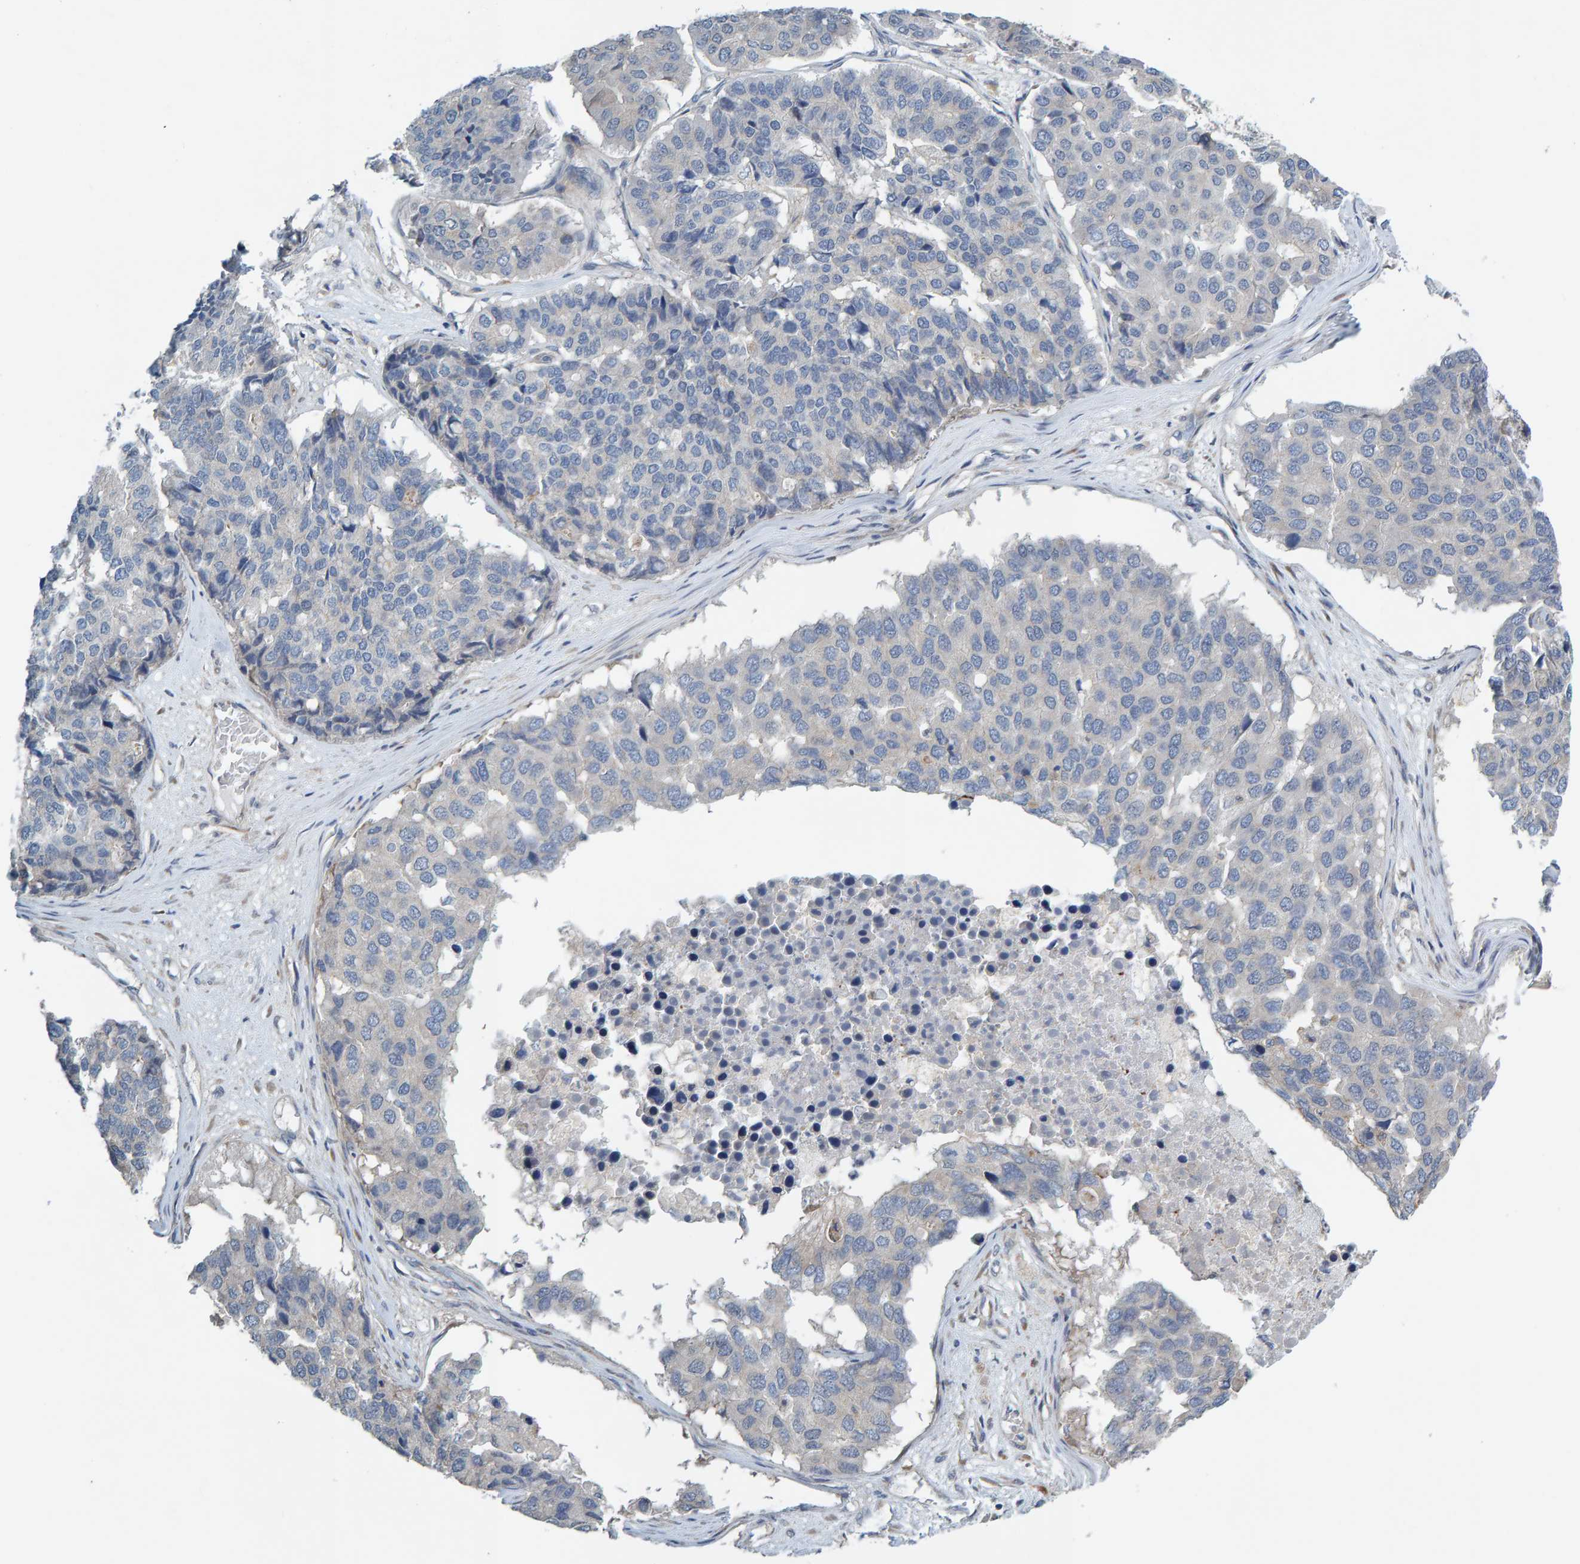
{"staining": {"intensity": "negative", "quantity": "none", "location": "none"}, "tissue": "pancreatic cancer", "cell_type": "Tumor cells", "image_type": "cancer", "snomed": [{"axis": "morphology", "description": "Adenocarcinoma, NOS"}, {"axis": "topography", "description": "Pancreas"}], "caption": "This is an immunohistochemistry histopathology image of pancreatic adenocarcinoma. There is no staining in tumor cells.", "gene": "CCM2", "patient": {"sex": "male", "age": 50}}